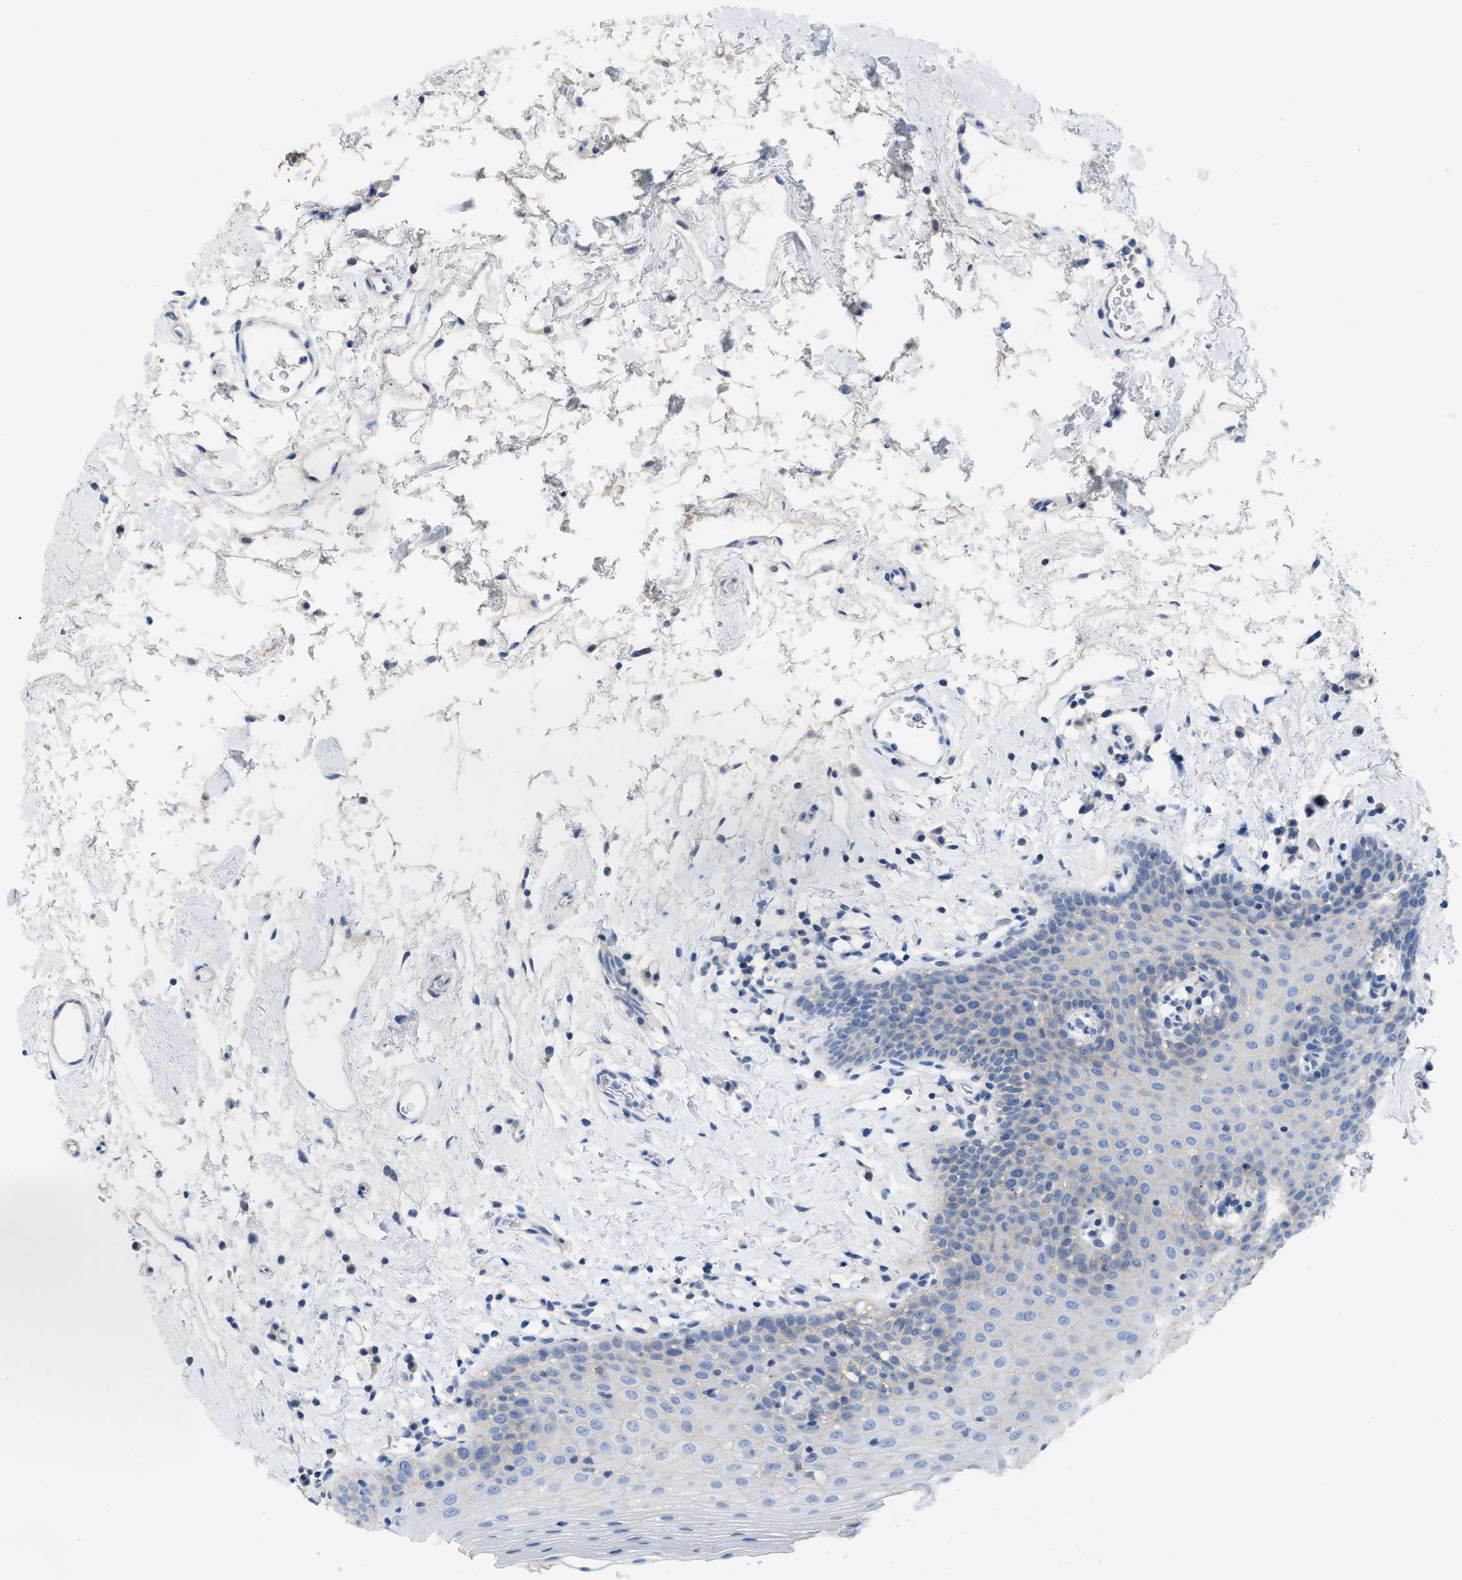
{"staining": {"intensity": "negative", "quantity": "none", "location": "none"}, "tissue": "oral mucosa", "cell_type": "Squamous epithelial cells", "image_type": "normal", "snomed": [{"axis": "morphology", "description": "Normal tissue, NOS"}, {"axis": "topography", "description": "Oral tissue"}], "caption": "Oral mucosa was stained to show a protein in brown. There is no significant expression in squamous epithelial cells.", "gene": "CNNM4", "patient": {"sex": "male", "age": 66}}